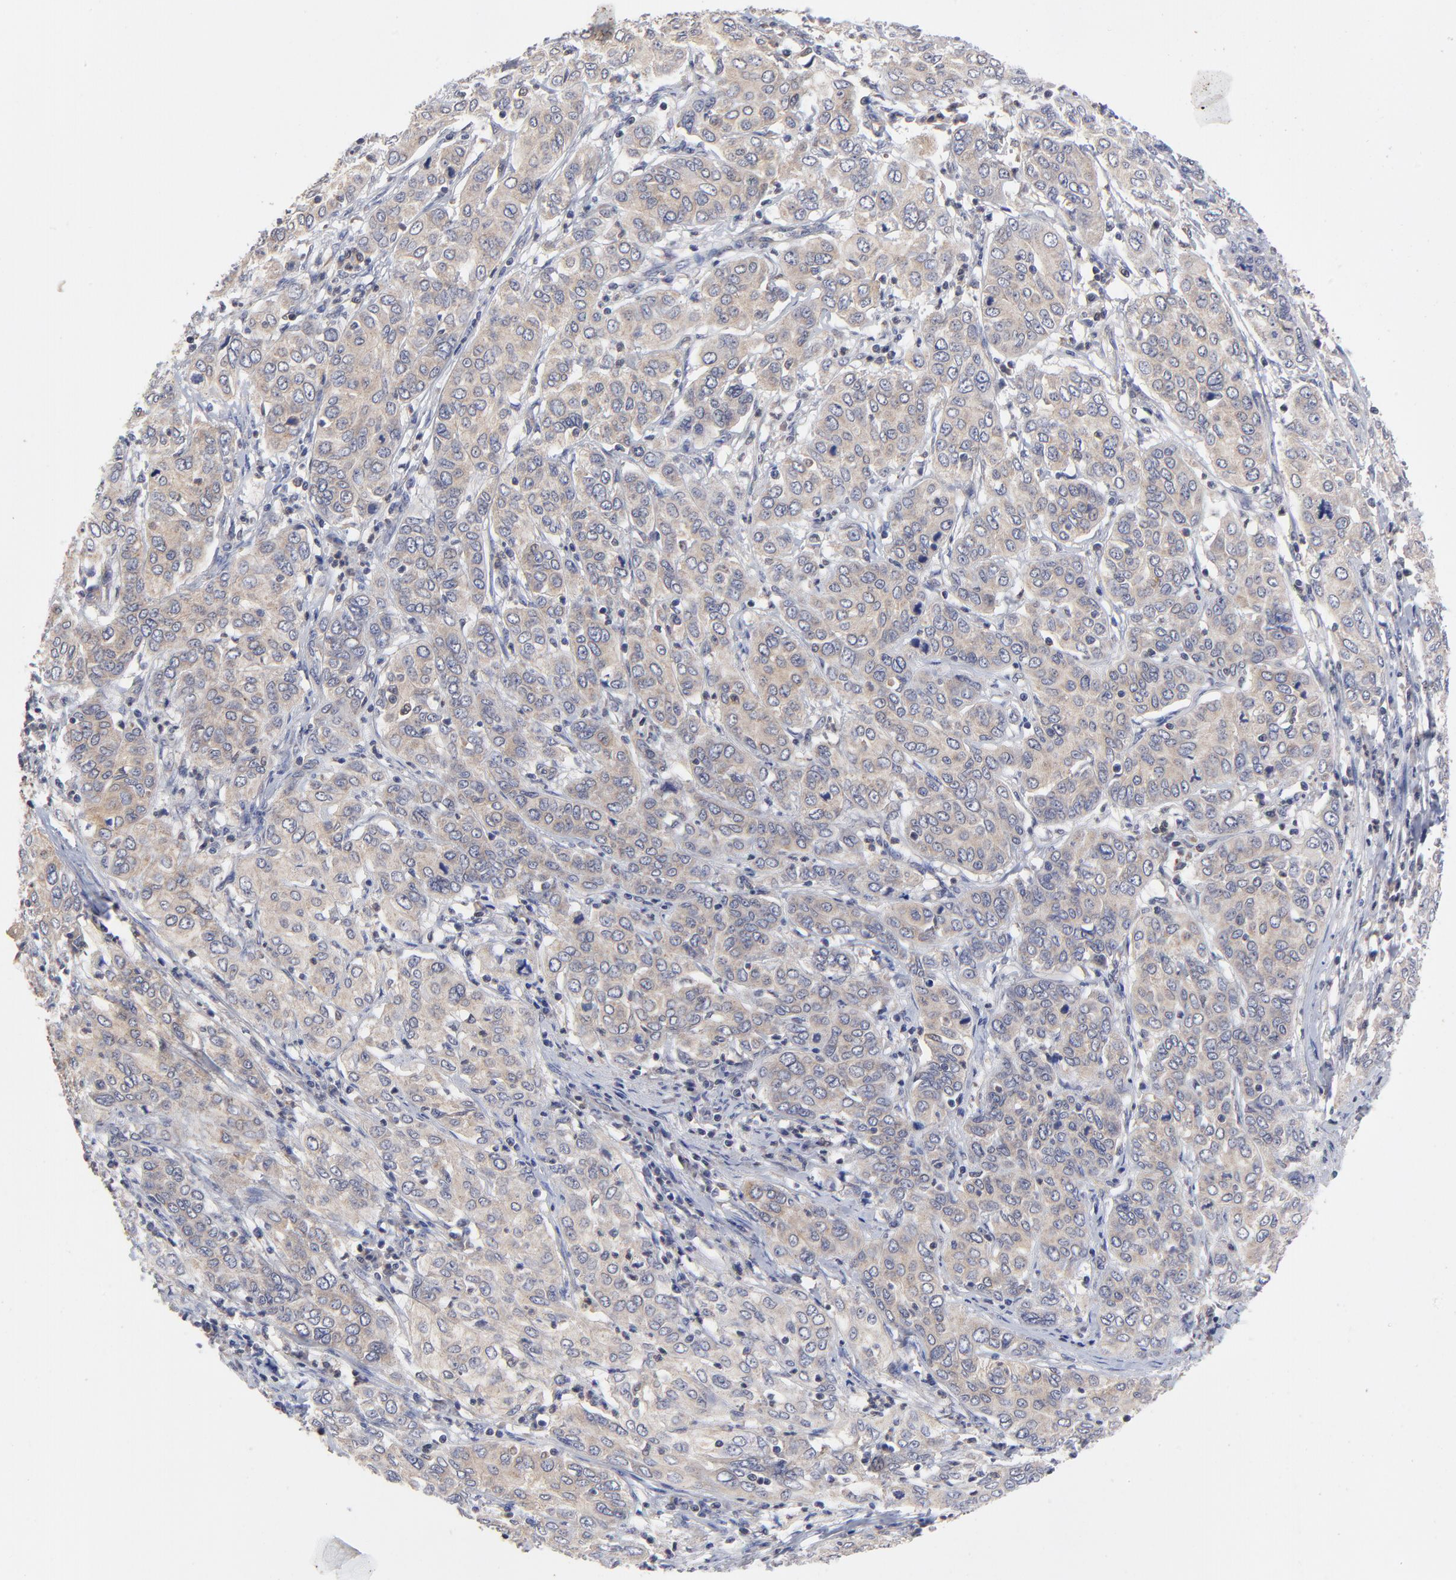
{"staining": {"intensity": "weak", "quantity": ">75%", "location": "cytoplasmic/membranous"}, "tissue": "cervical cancer", "cell_type": "Tumor cells", "image_type": "cancer", "snomed": [{"axis": "morphology", "description": "Squamous cell carcinoma, NOS"}, {"axis": "topography", "description": "Cervix"}], "caption": "Immunohistochemistry of cervical cancer reveals low levels of weak cytoplasmic/membranous expression in about >75% of tumor cells.", "gene": "PCMT1", "patient": {"sex": "female", "age": 38}}